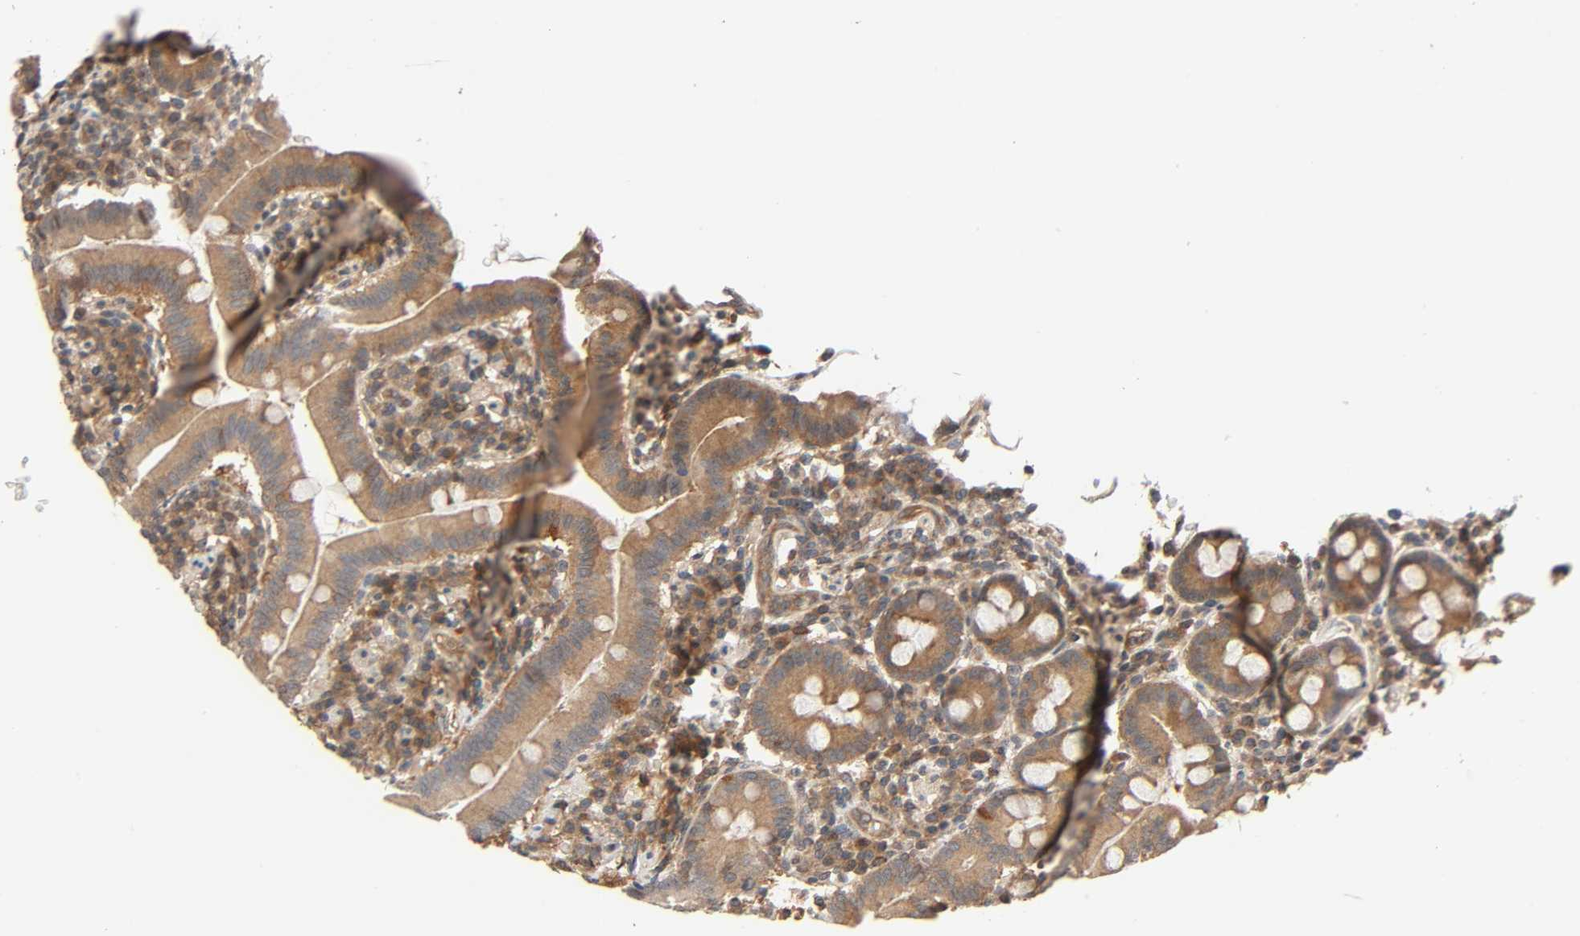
{"staining": {"intensity": "moderate", "quantity": ">75%", "location": "cytoplasmic/membranous"}, "tissue": "duodenum", "cell_type": "Glandular cells", "image_type": "normal", "snomed": [{"axis": "morphology", "description": "Normal tissue, NOS"}, {"axis": "topography", "description": "Duodenum"}], "caption": "IHC micrograph of unremarkable duodenum stained for a protein (brown), which displays medium levels of moderate cytoplasmic/membranous staining in approximately >75% of glandular cells.", "gene": "PPP2R1B", "patient": {"sex": "male", "age": 50}}